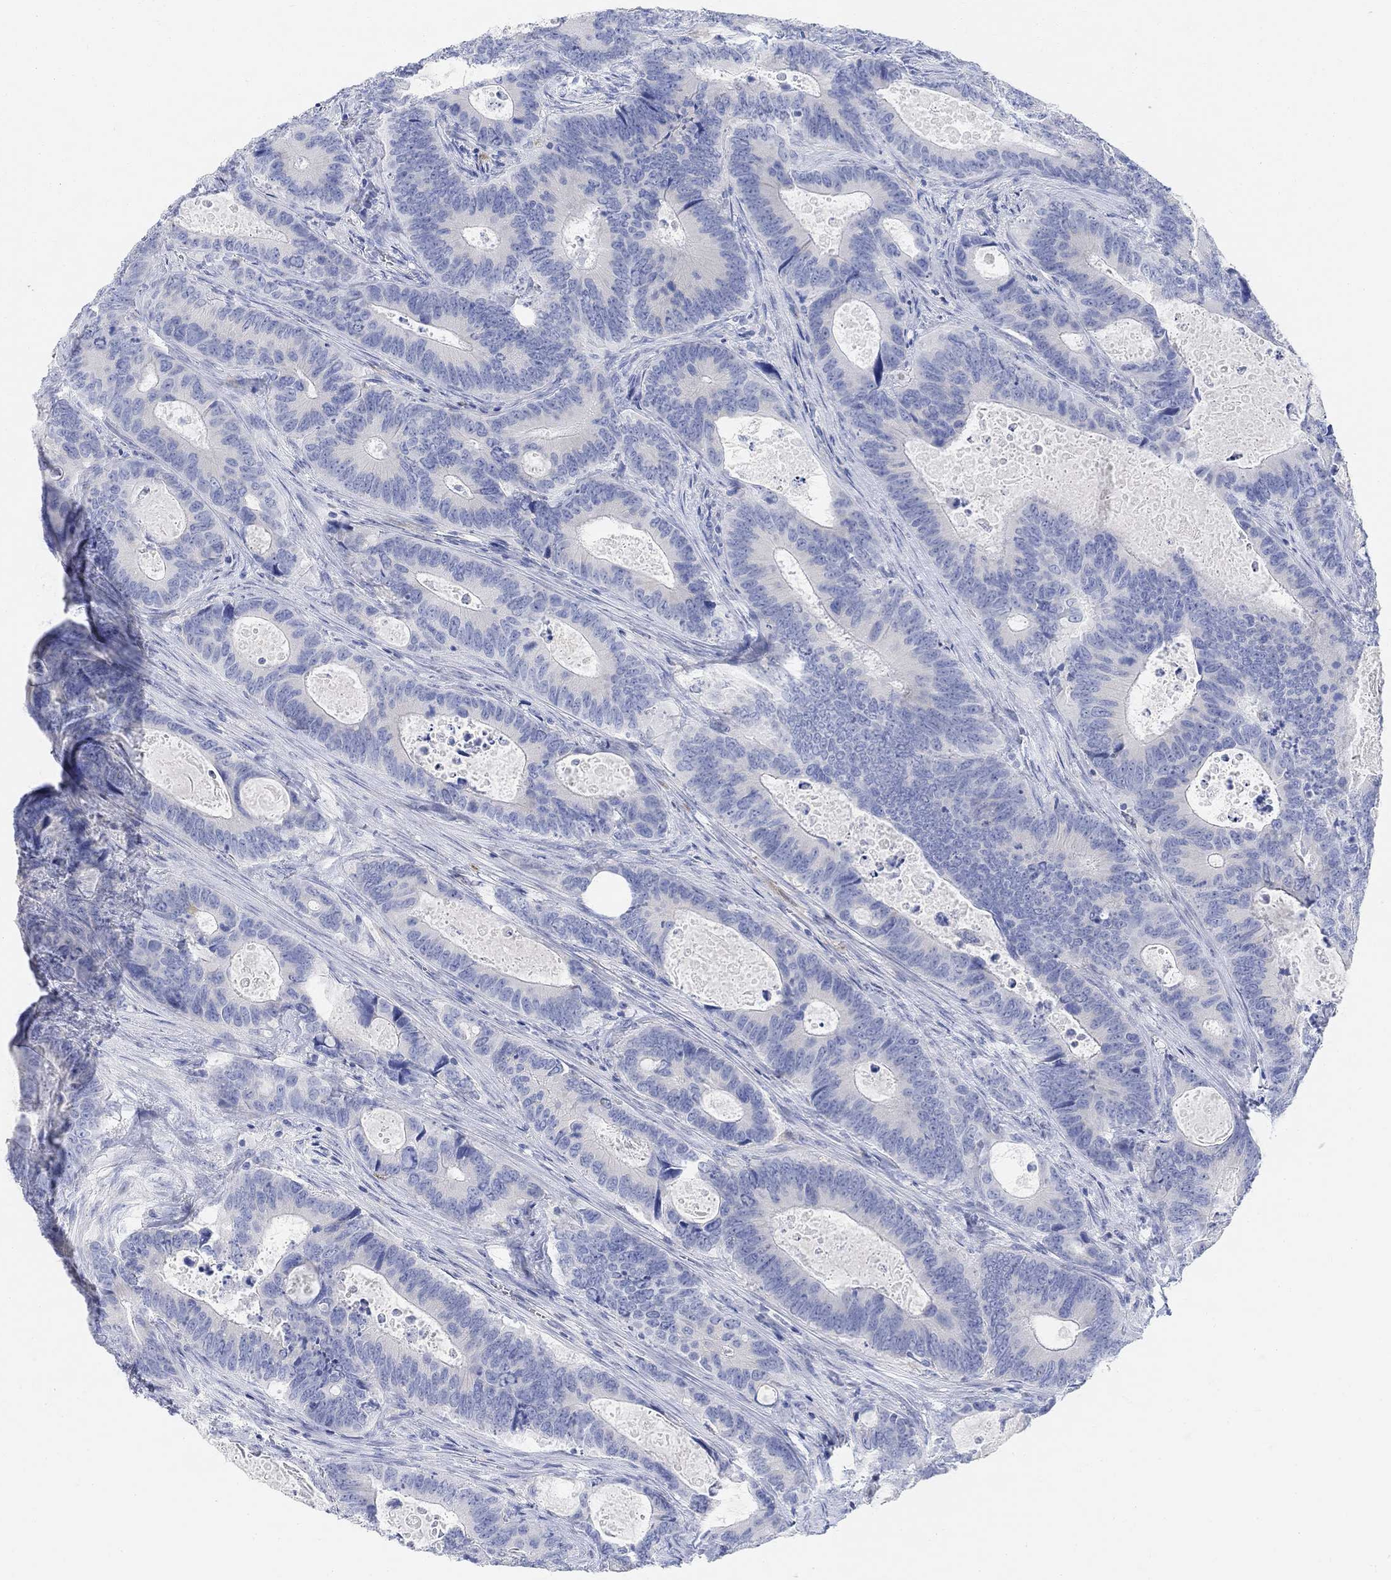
{"staining": {"intensity": "negative", "quantity": "none", "location": "none"}, "tissue": "colorectal cancer", "cell_type": "Tumor cells", "image_type": "cancer", "snomed": [{"axis": "morphology", "description": "Adenocarcinoma, NOS"}, {"axis": "topography", "description": "Colon"}], "caption": "This is an immunohistochemistry image of human adenocarcinoma (colorectal). There is no expression in tumor cells.", "gene": "RETNLB", "patient": {"sex": "female", "age": 82}}